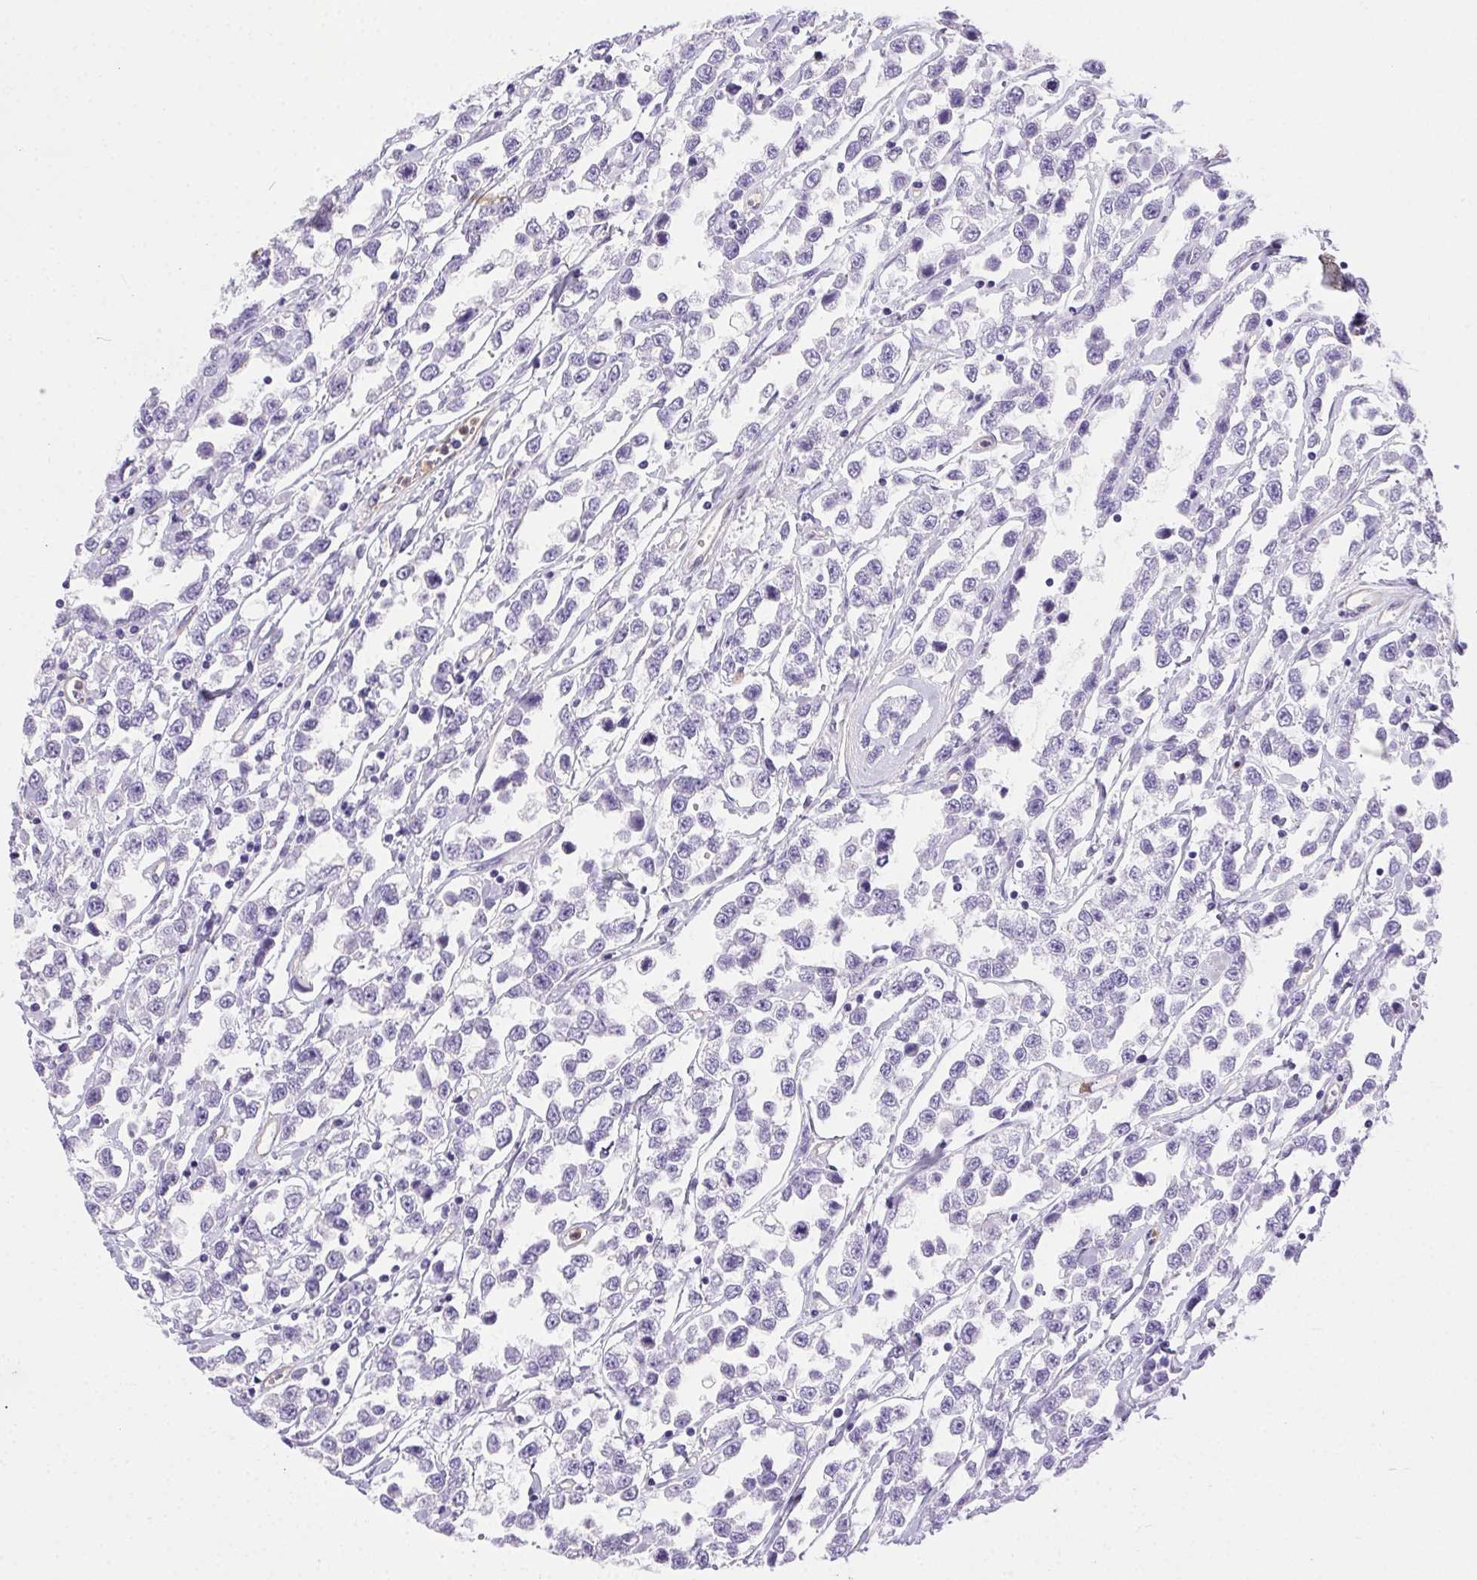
{"staining": {"intensity": "negative", "quantity": "none", "location": "none"}, "tissue": "testis cancer", "cell_type": "Tumor cells", "image_type": "cancer", "snomed": [{"axis": "morphology", "description": "Seminoma, NOS"}, {"axis": "topography", "description": "Testis"}], "caption": "There is no significant expression in tumor cells of testis cancer (seminoma). (DAB IHC visualized using brightfield microscopy, high magnification).", "gene": "SHCBP1L", "patient": {"sex": "male", "age": 34}}